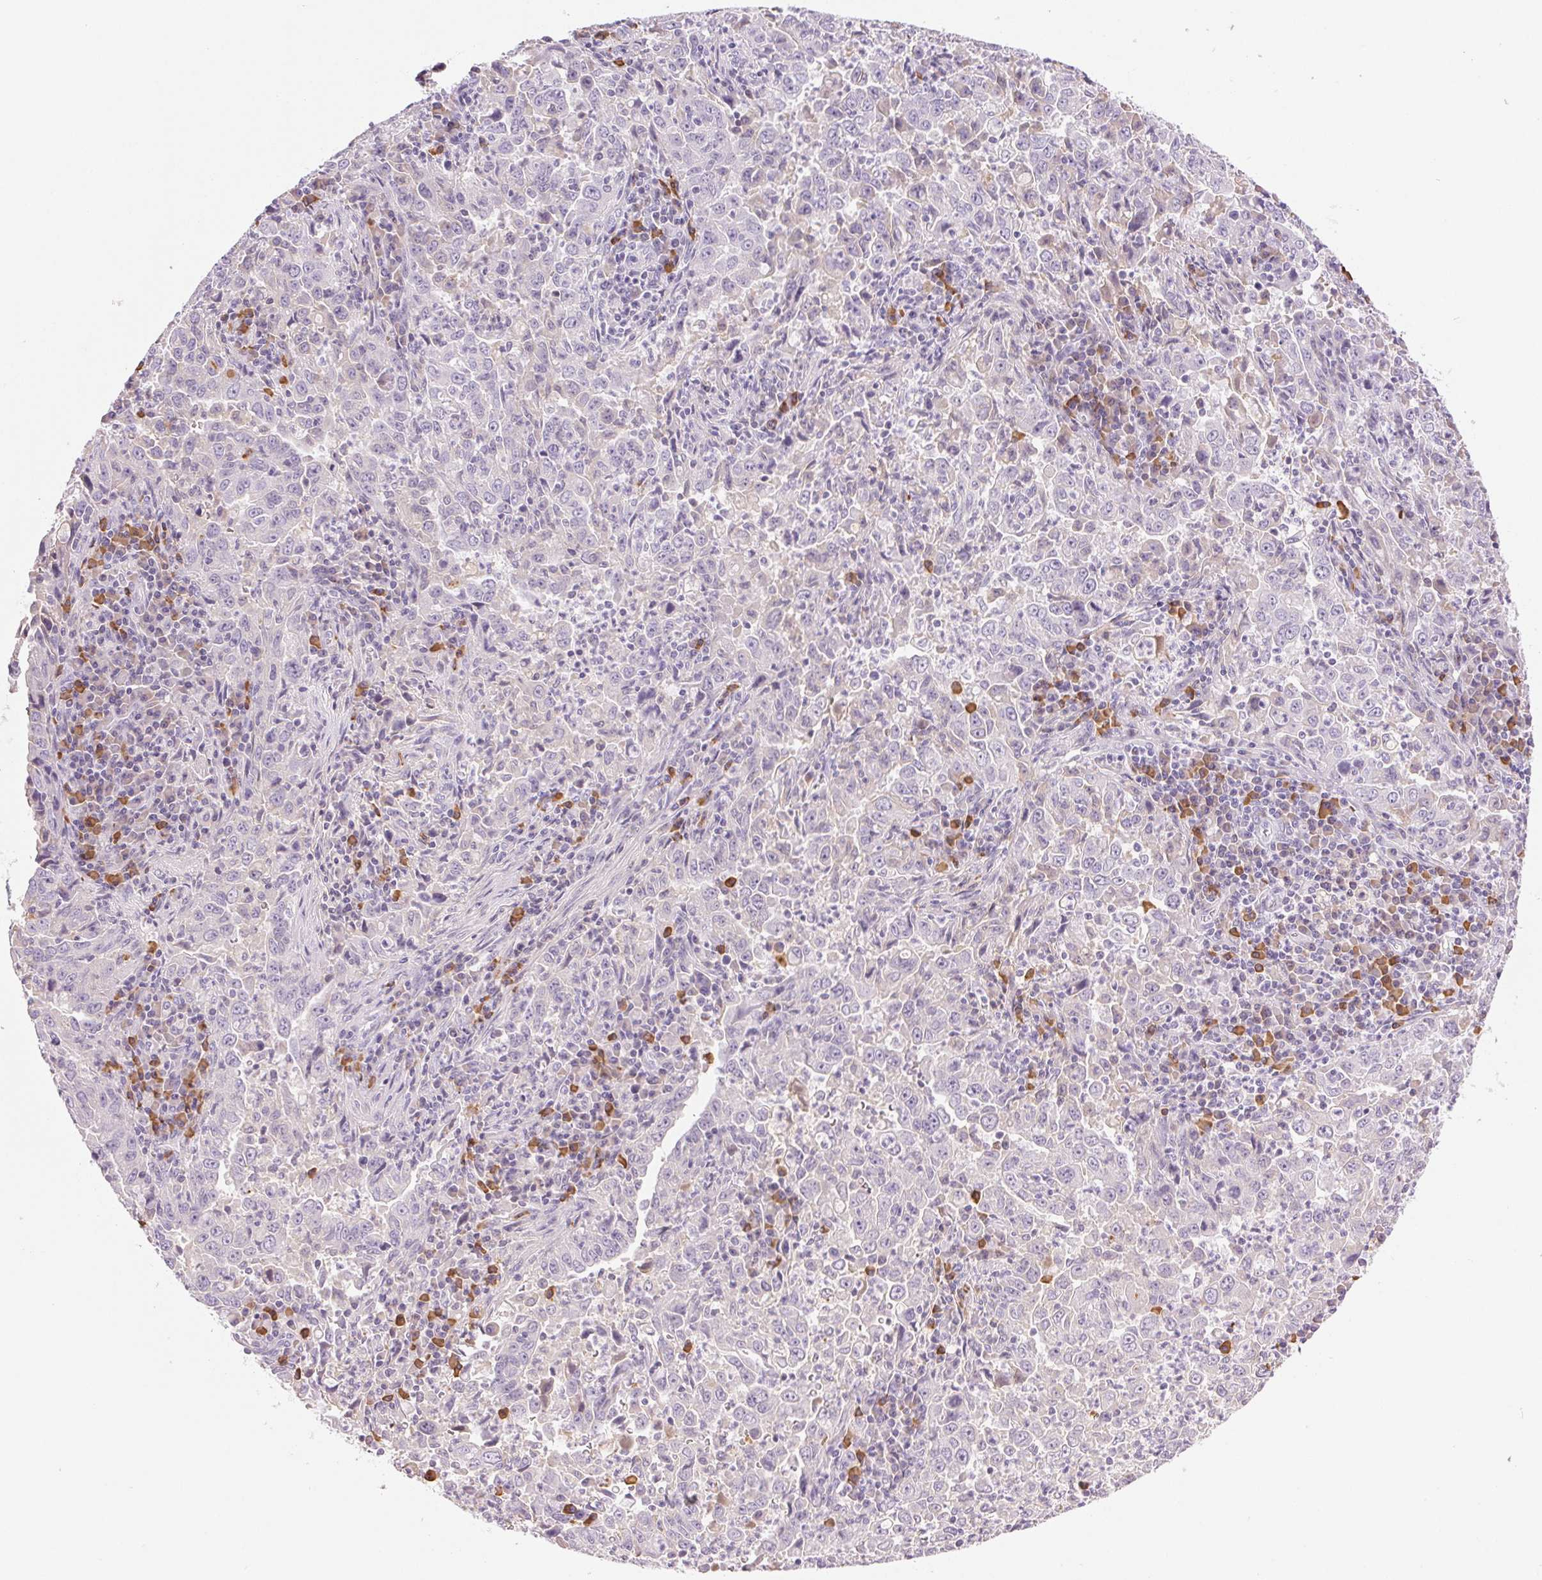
{"staining": {"intensity": "negative", "quantity": "none", "location": "none"}, "tissue": "lung cancer", "cell_type": "Tumor cells", "image_type": "cancer", "snomed": [{"axis": "morphology", "description": "Adenocarcinoma, NOS"}, {"axis": "topography", "description": "Lung"}], "caption": "This is an IHC image of human lung cancer. There is no staining in tumor cells.", "gene": "IFIT1B", "patient": {"sex": "male", "age": 67}}